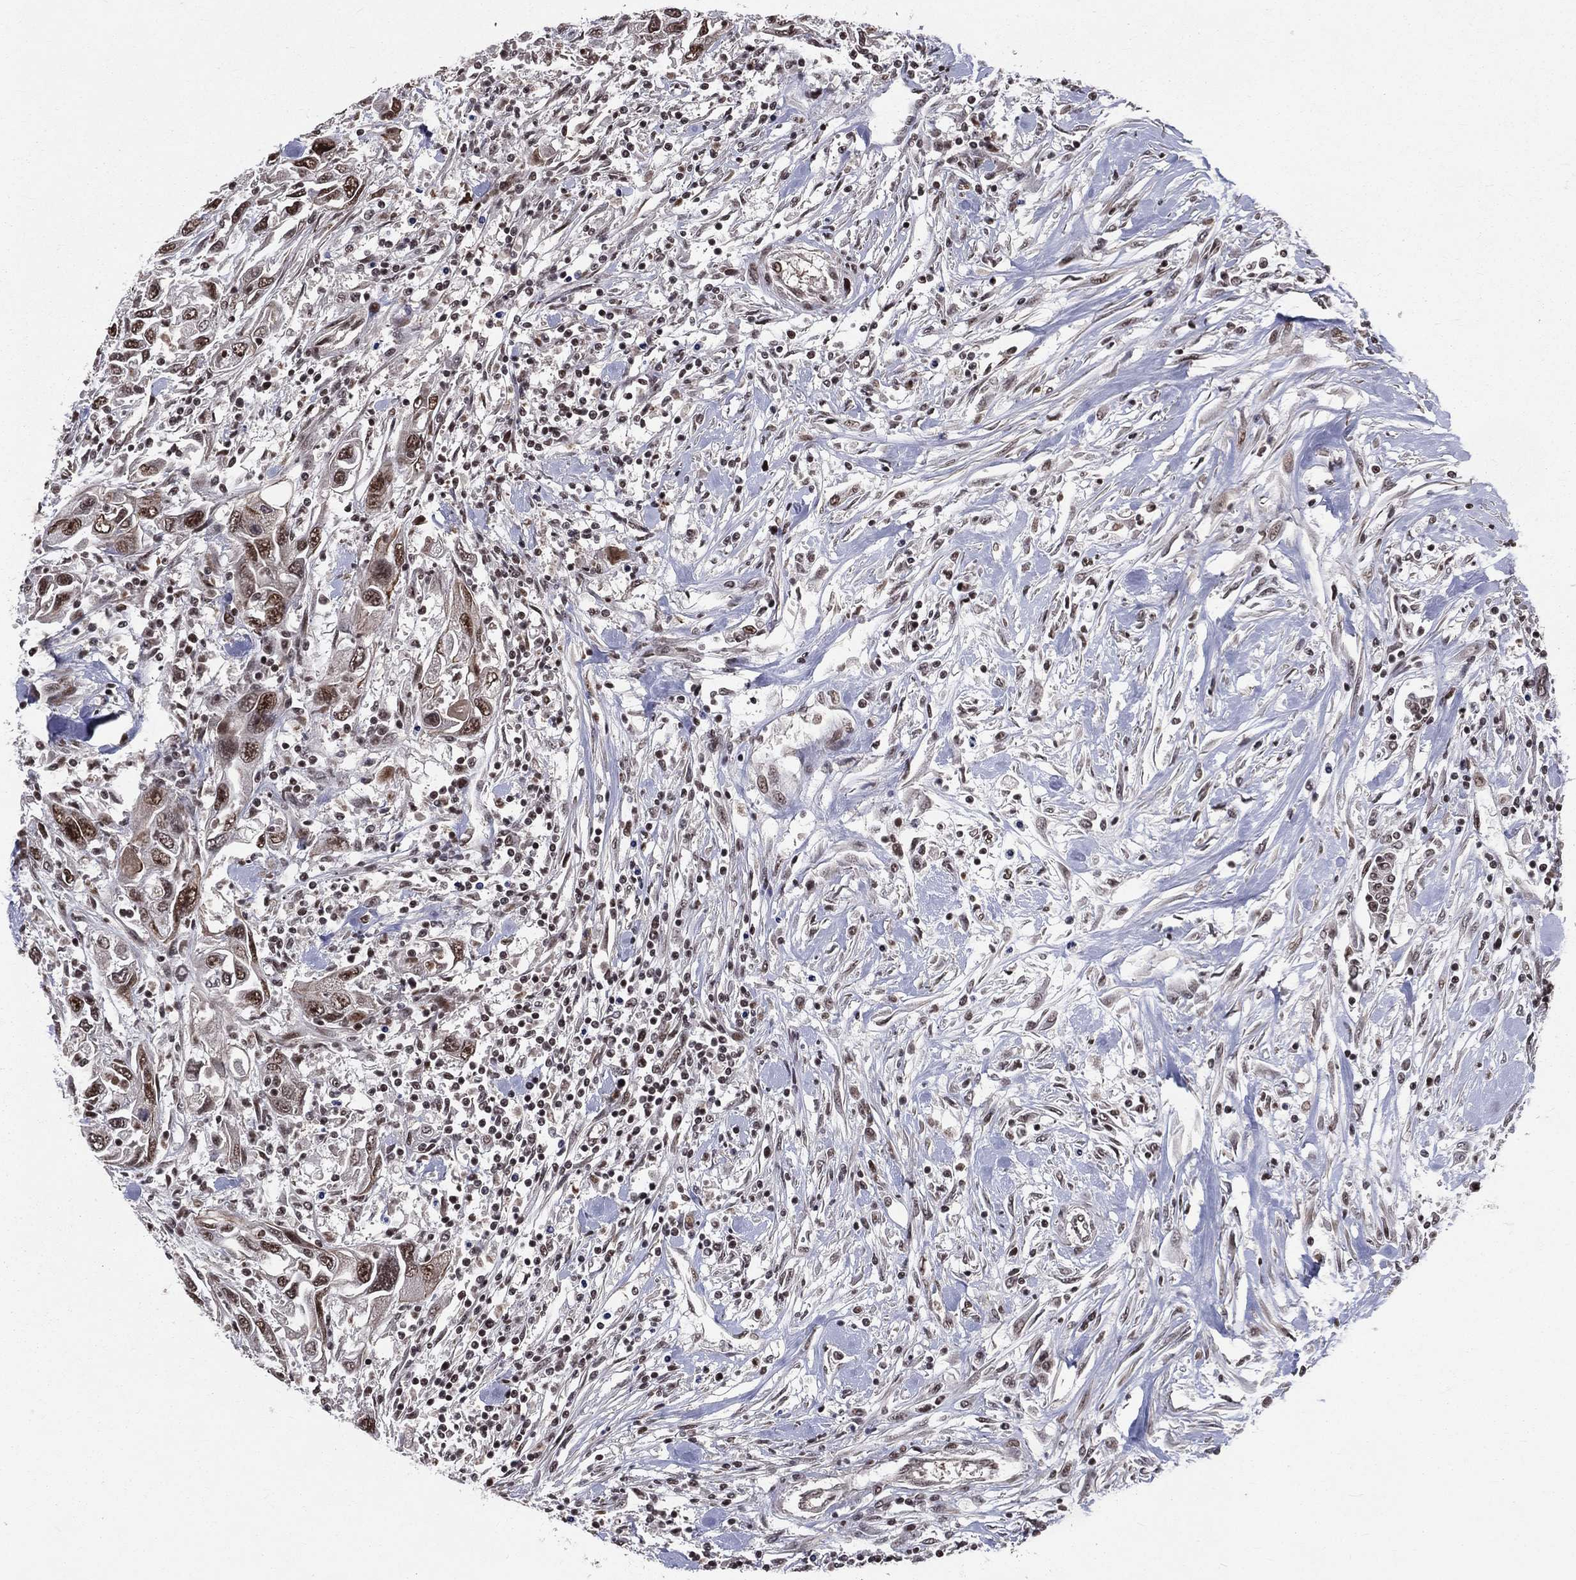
{"staining": {"intensity": "moderate", "quantity": "25%-75%", "location": "nuclear"}, "tissue": "urothelial cancer", "cell_type": "Tumor cells", "image_type": "cancer", "snomed": [{"axis": "morphology", "description": "Urothelial carcinoma, High grade"}, {"axis": "topography", "description": "Urinary bladder"}], "caption": "Immunohistochemistry (IHC) photomicrograph of neoplastic tissue: high-grade urothelial carcinoma stained using IHC exhibits medium levels of moderate protein expression localized specifically in the nuclear of tumor cells, appearing as a nuclear brown color.", "gene": "SMC3", "patient": {"sex": "male", "age": 76}}